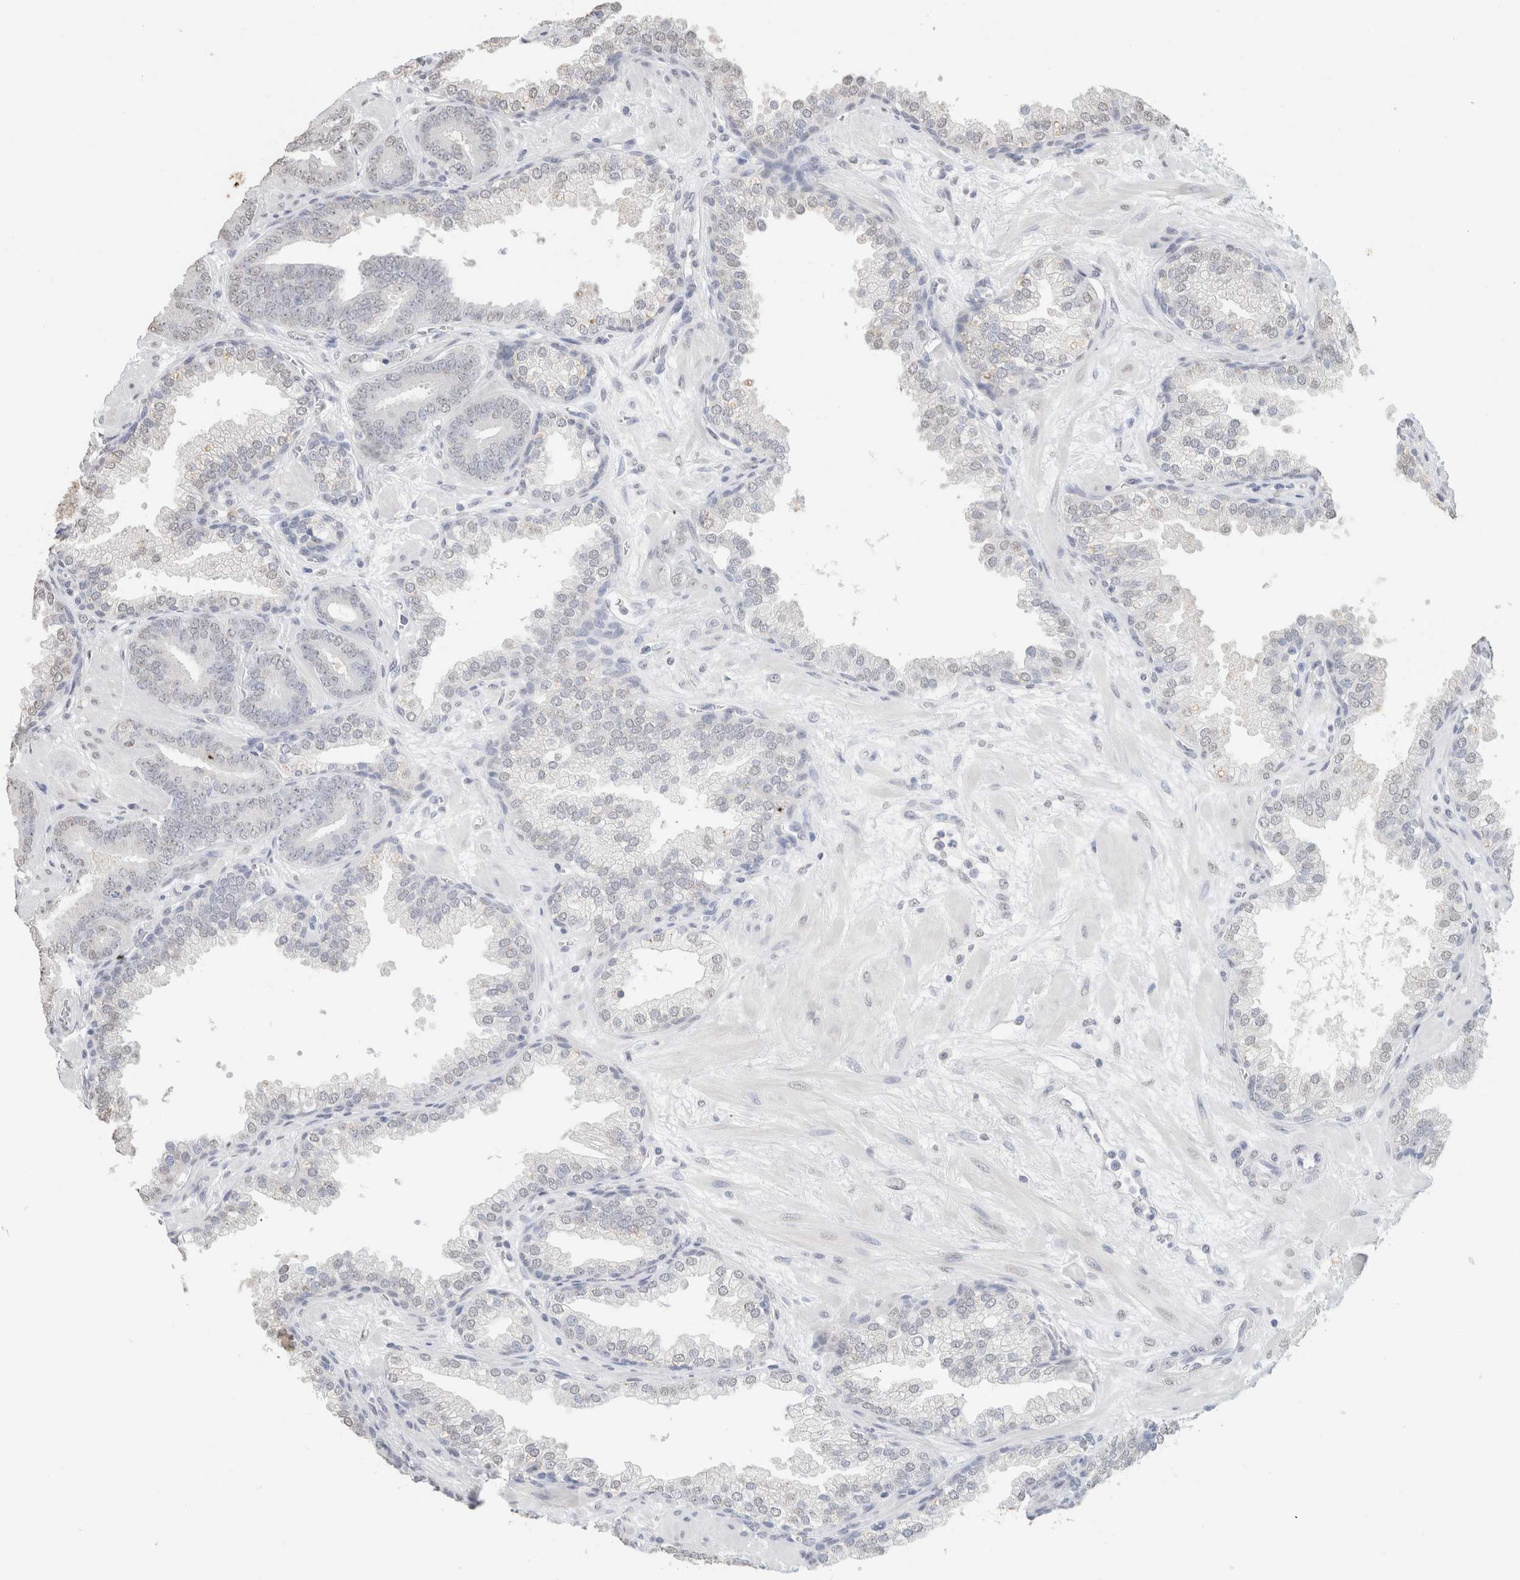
{"staining": {"intensity": "negative", "quantity": "none", "location": "none"}, "tissue": "prostate cancer", "cell_type": "Tumor cells", "image_type": "cancer", "snomed": [{"axis": "morphology", "description": "Adenocarcinoma, Low grade"}, {"axis": "topography", "description": "Prostate"}], "caption": "Low-grade adenocarcinoma (prostate) stained for a protein using IHC reveals no expression tumor cells.", "gene": "CD80", "patient": {"sex": "male", "age": 62}}